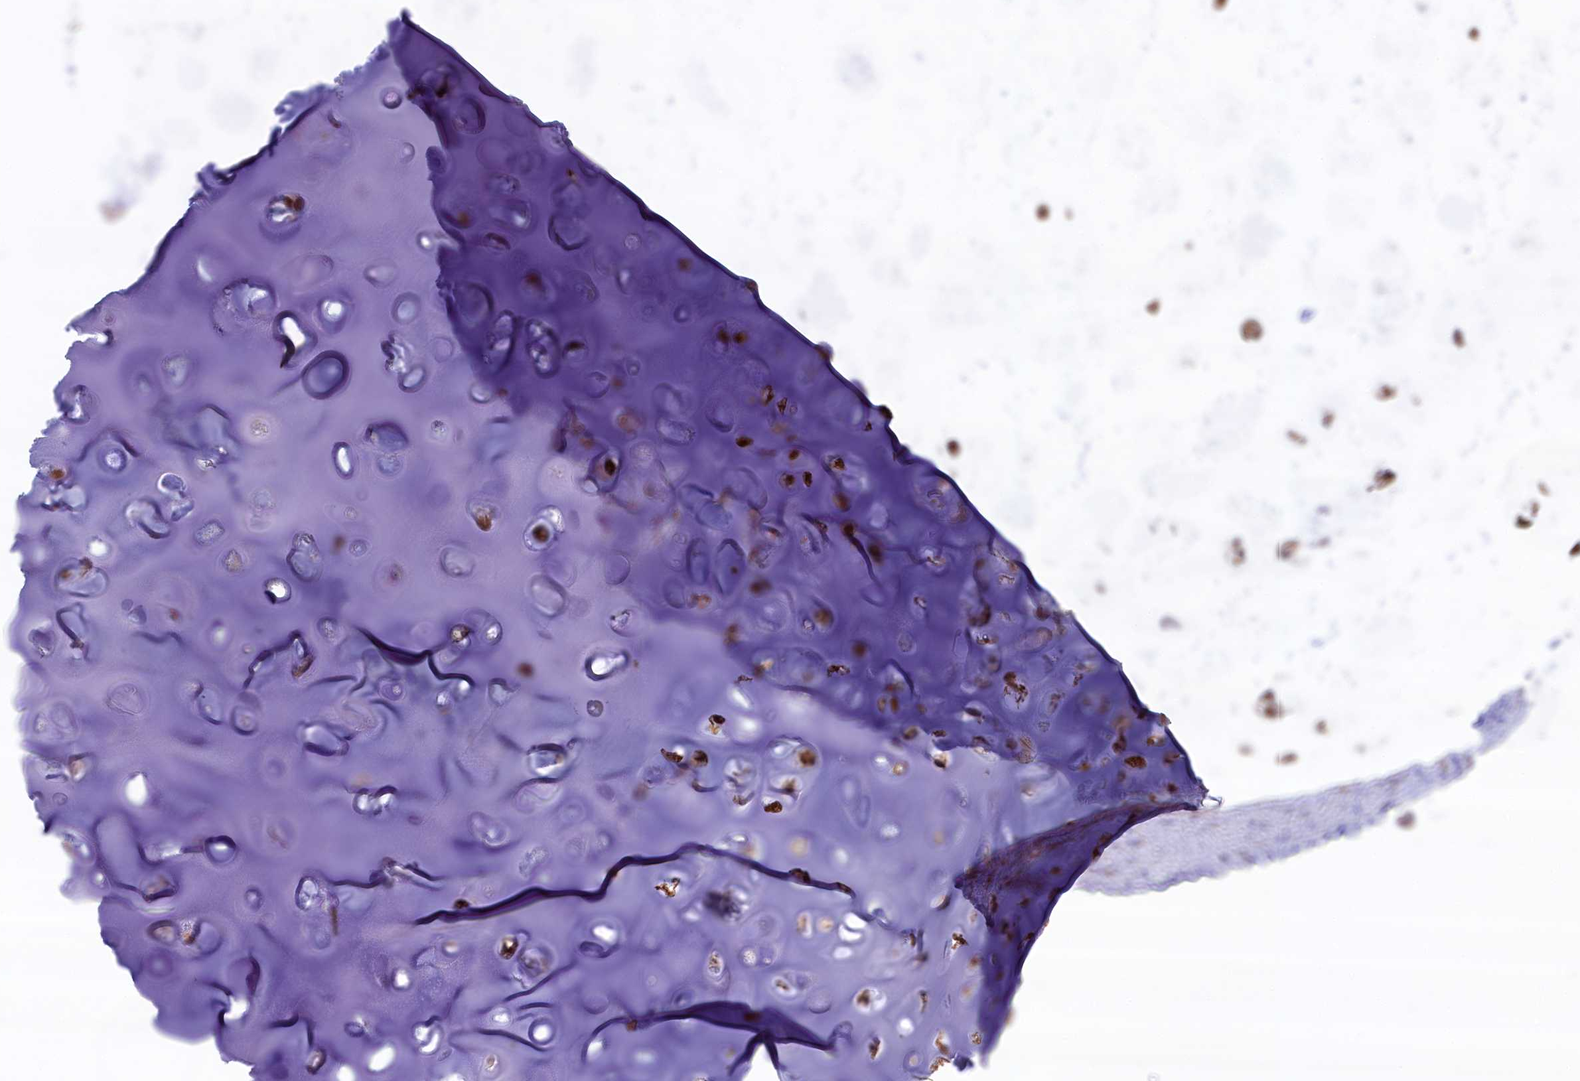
{"staining": {"intensity": "moderate", "quantity": "25%-75%", "location": "nuclear"}, "tissue": "soft tissue", "cell_type": "Chondrocytes", "image_type": "normal", "snomed": [{"axis": "morphology", "description": "Normal tissue, NOS"}, {"axis": "topography", "description": "Lymph node"}, {"axis": "topography", "description": "Cartilage tissue"}, {"axis": "topography", "description": "Bronchus"}], "caption": "A medium amount of moderate nuclear expression is identified in approximately 25%-75% of chondrocytes in benign soft tissue. Ihc stains the protein of interest in brown and the nuclei are stained blue.", "gene": "MAN2B1", "patient": {"sex": "male", "age": 63}}